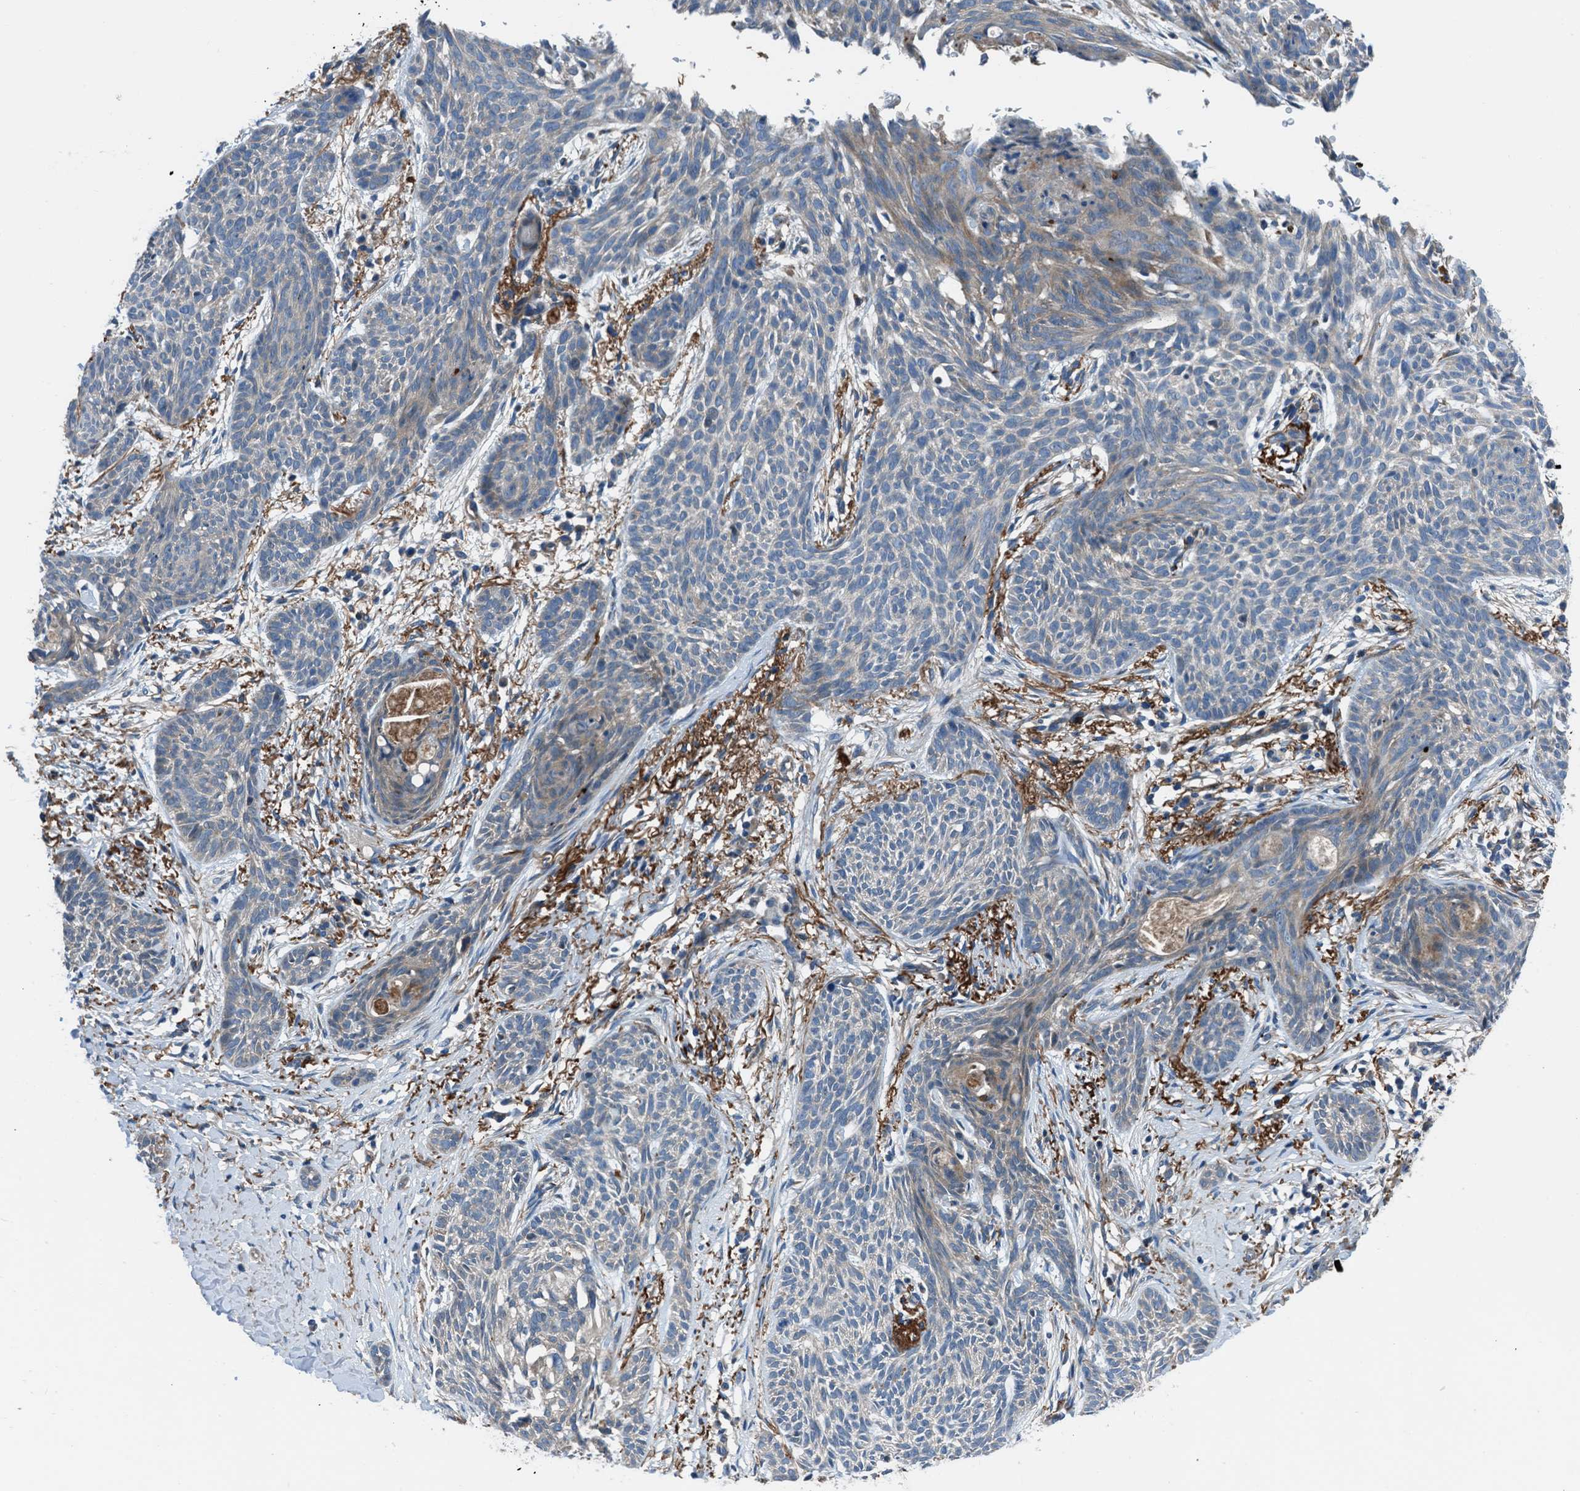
{"staining": {"intensity": "weak", "quantity": "<25%", "location": "cytoplasmic/membranous"}, "tissue": "skin cancer", "cell_type": "Tumor cells", "image_type": "cancer", "snomed": [{"axis": "morphology", "description": "Basal cell carcinoma"}, {"axis": "topography", "description": "Skin"}], "caption": "High power microscopy photomicrograph of an immunohistochemistry (IHC) micrograph of skin cancer, revealing no significant positivity in tumor cells. The staining is performed using DAB (3,3'-diaminobenzidine) brown chromogen with nuclei counter-stained in using hematoxylin.", "gene": "SLC38A6", "patient": {"sex": "female", "age": 59}}